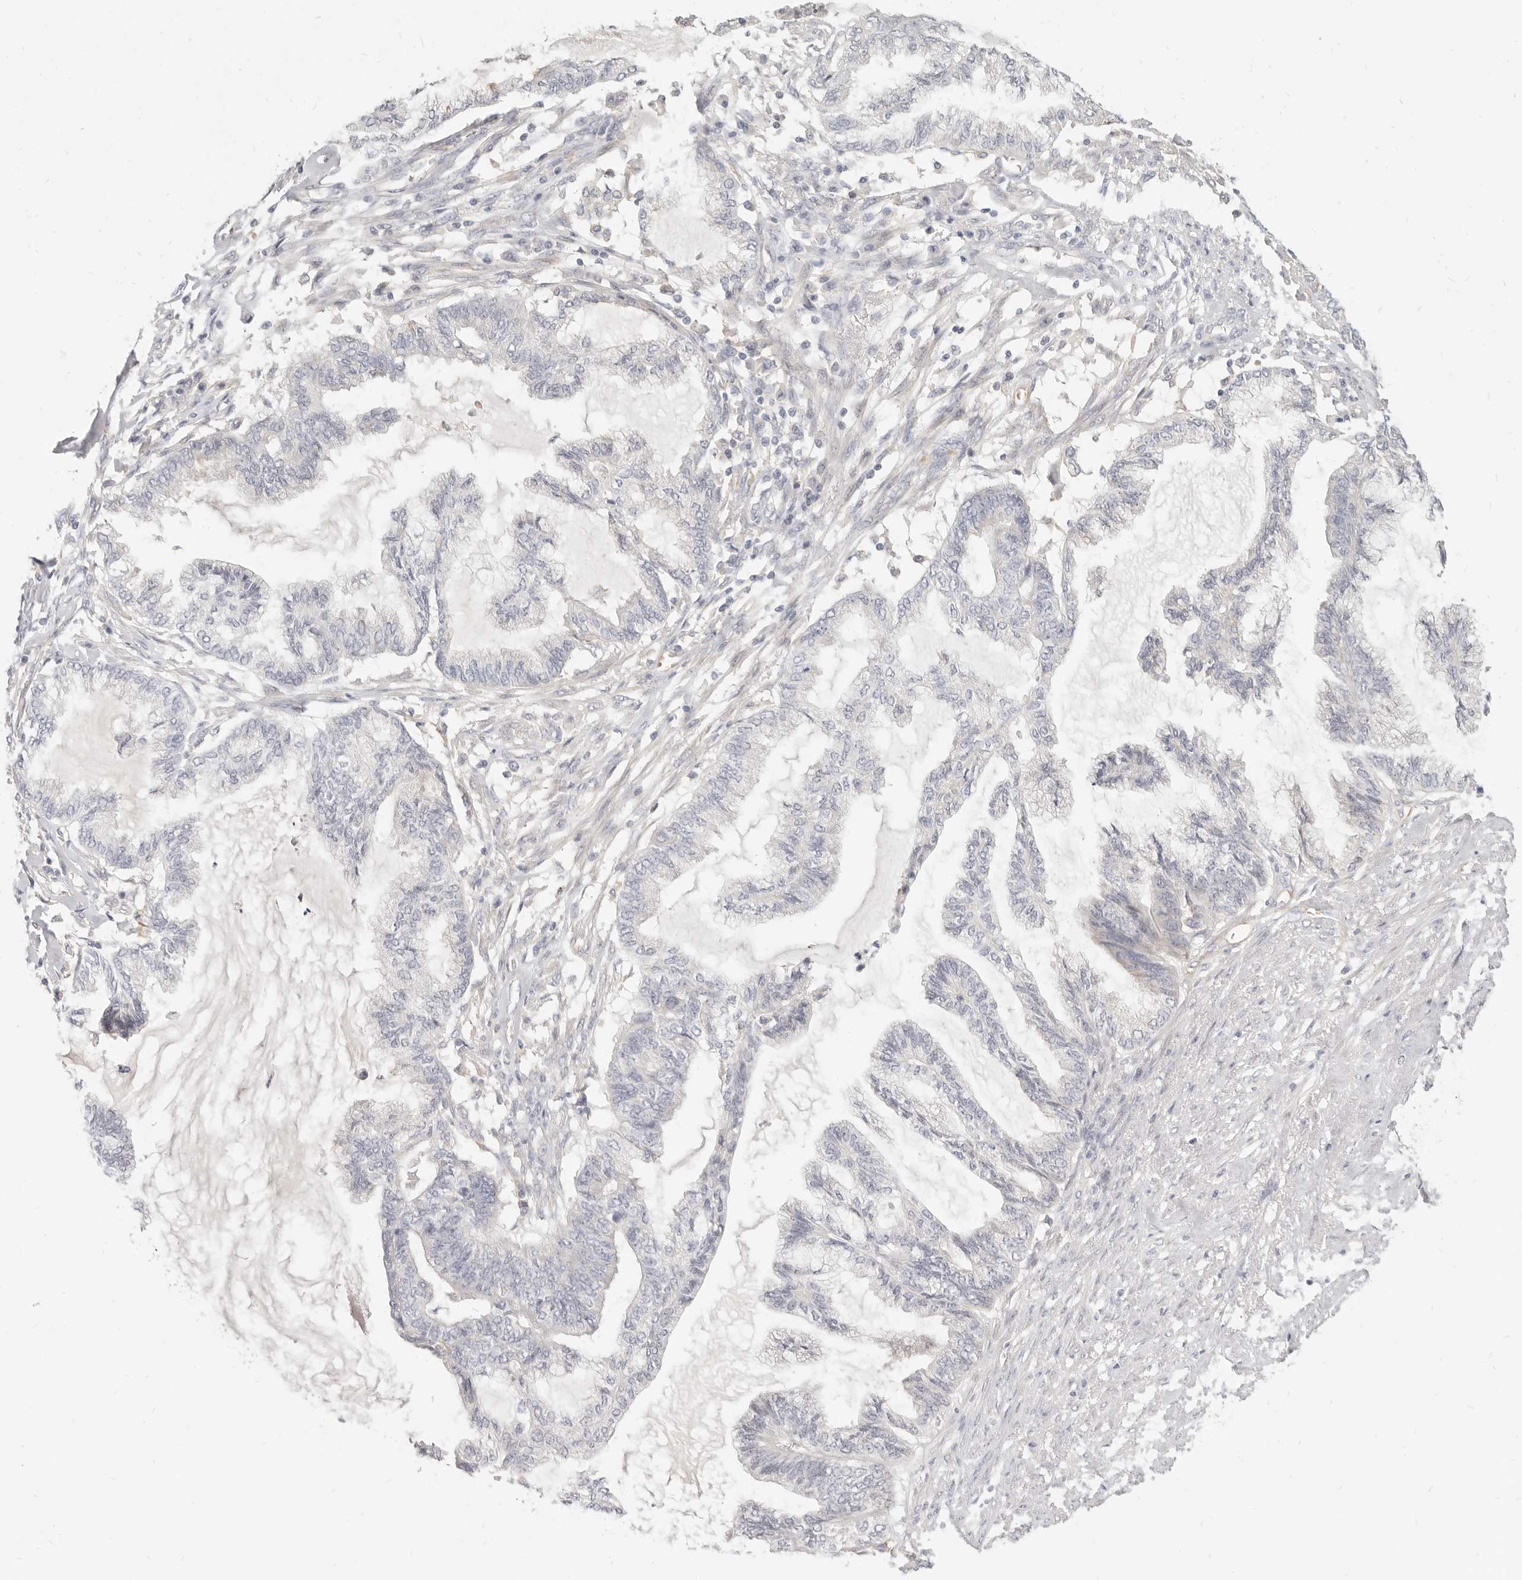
{"staining": {"intensity": "negative", "quantity": "none", "location": "none"}, "tissue": "endometrial cancer", "cell_type": "Tumor cells", "image_type": "cancer", "snomed": [{"axis": "morphology", "description": "Adenocarcinoma, NOS"}, {"axis": "topography", "description": "Endometrium"}], "caption": "Endometrial cancer stained for a protein using immunohistochemistry (IHC) demonstrates no expression tumor cells.", "gene": "LTB4R2", "patient": {"sex": "female", "age": 86}}